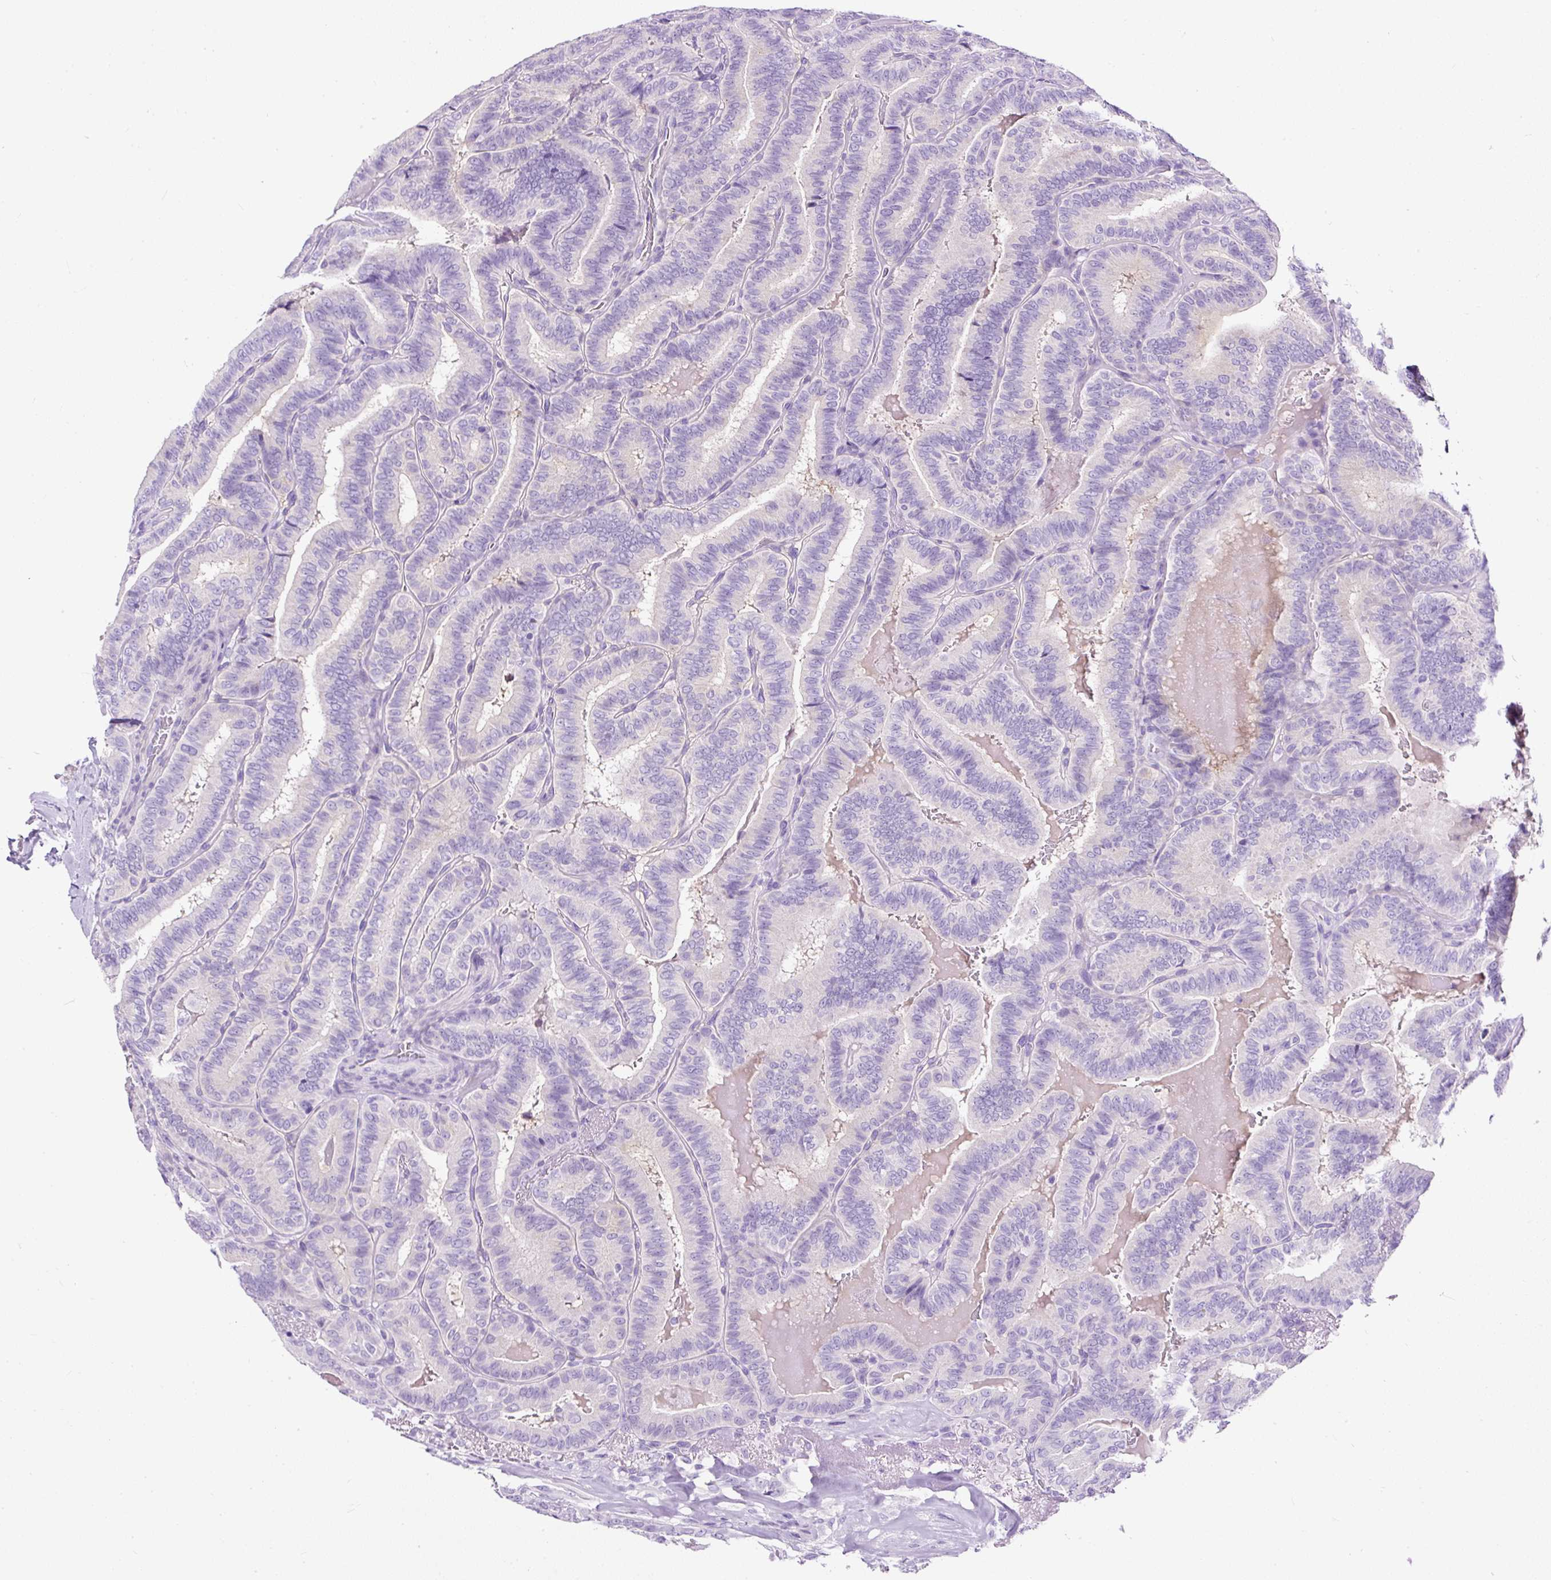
{"staining": {"intensity": "weak", "quantity": "<25%", "location": "cytoplasmic/membranous"}, "tissue": "thyroid cancer", "cell_type": "Tumor cells", "image_type": "cancer", "snomed": [{"axis": "morphology", "description": "Papillary adenocarcinoma, NOS"}, {"axis": "topography", "description": "Thyroid gland"}], "caption": "The immunohistochemistry (IHC) image has no significant positivity in tumor cells of thyroid cancer (papillary adenocarcinoma) tissue.", "gene": "STOX2", "patient": {"sex": "male", "age": 61}}